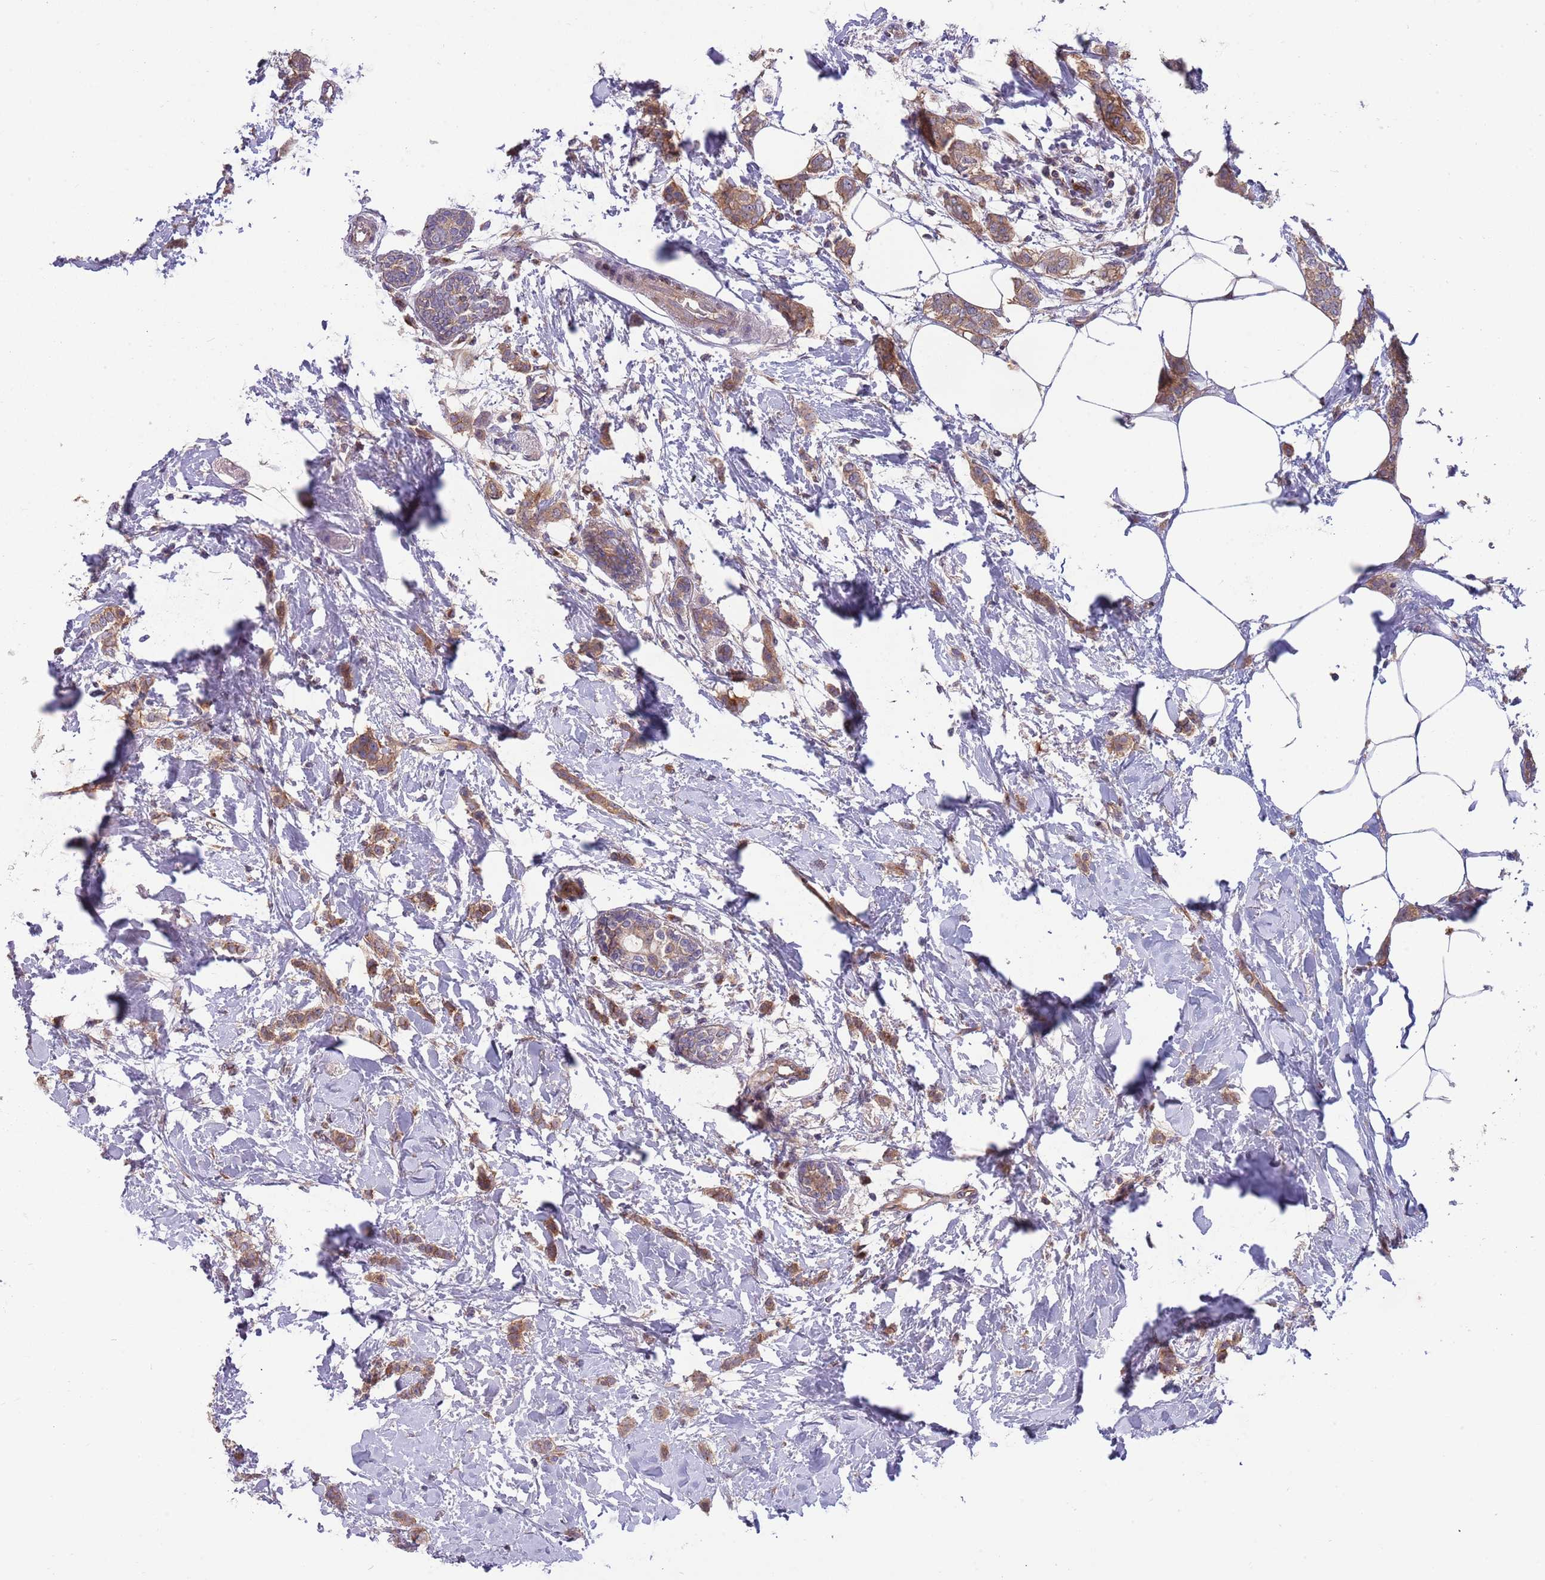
{"staining": {"intensity": "moderate", "quantity": ">75%", "location": "cytoplasmic/membranous"}, "tissue": "breast cancer", "cell_type": "Tumor cells", "image_type": "cancer", "snomed": [{"axis": "morphology", "description": "Duct carcinoma"}, {"axis": "topography", "description": "Breast"}], "caption": "Immunohistochemical staining of human breast cancer (invasive ductal carcinoma) displays medium levels of moderate cytoplasmic/membranous positivity in approximately >75% of tumor cells.", "gene": "BTBD7", "patient": {"sex": "female", "age": 72}}